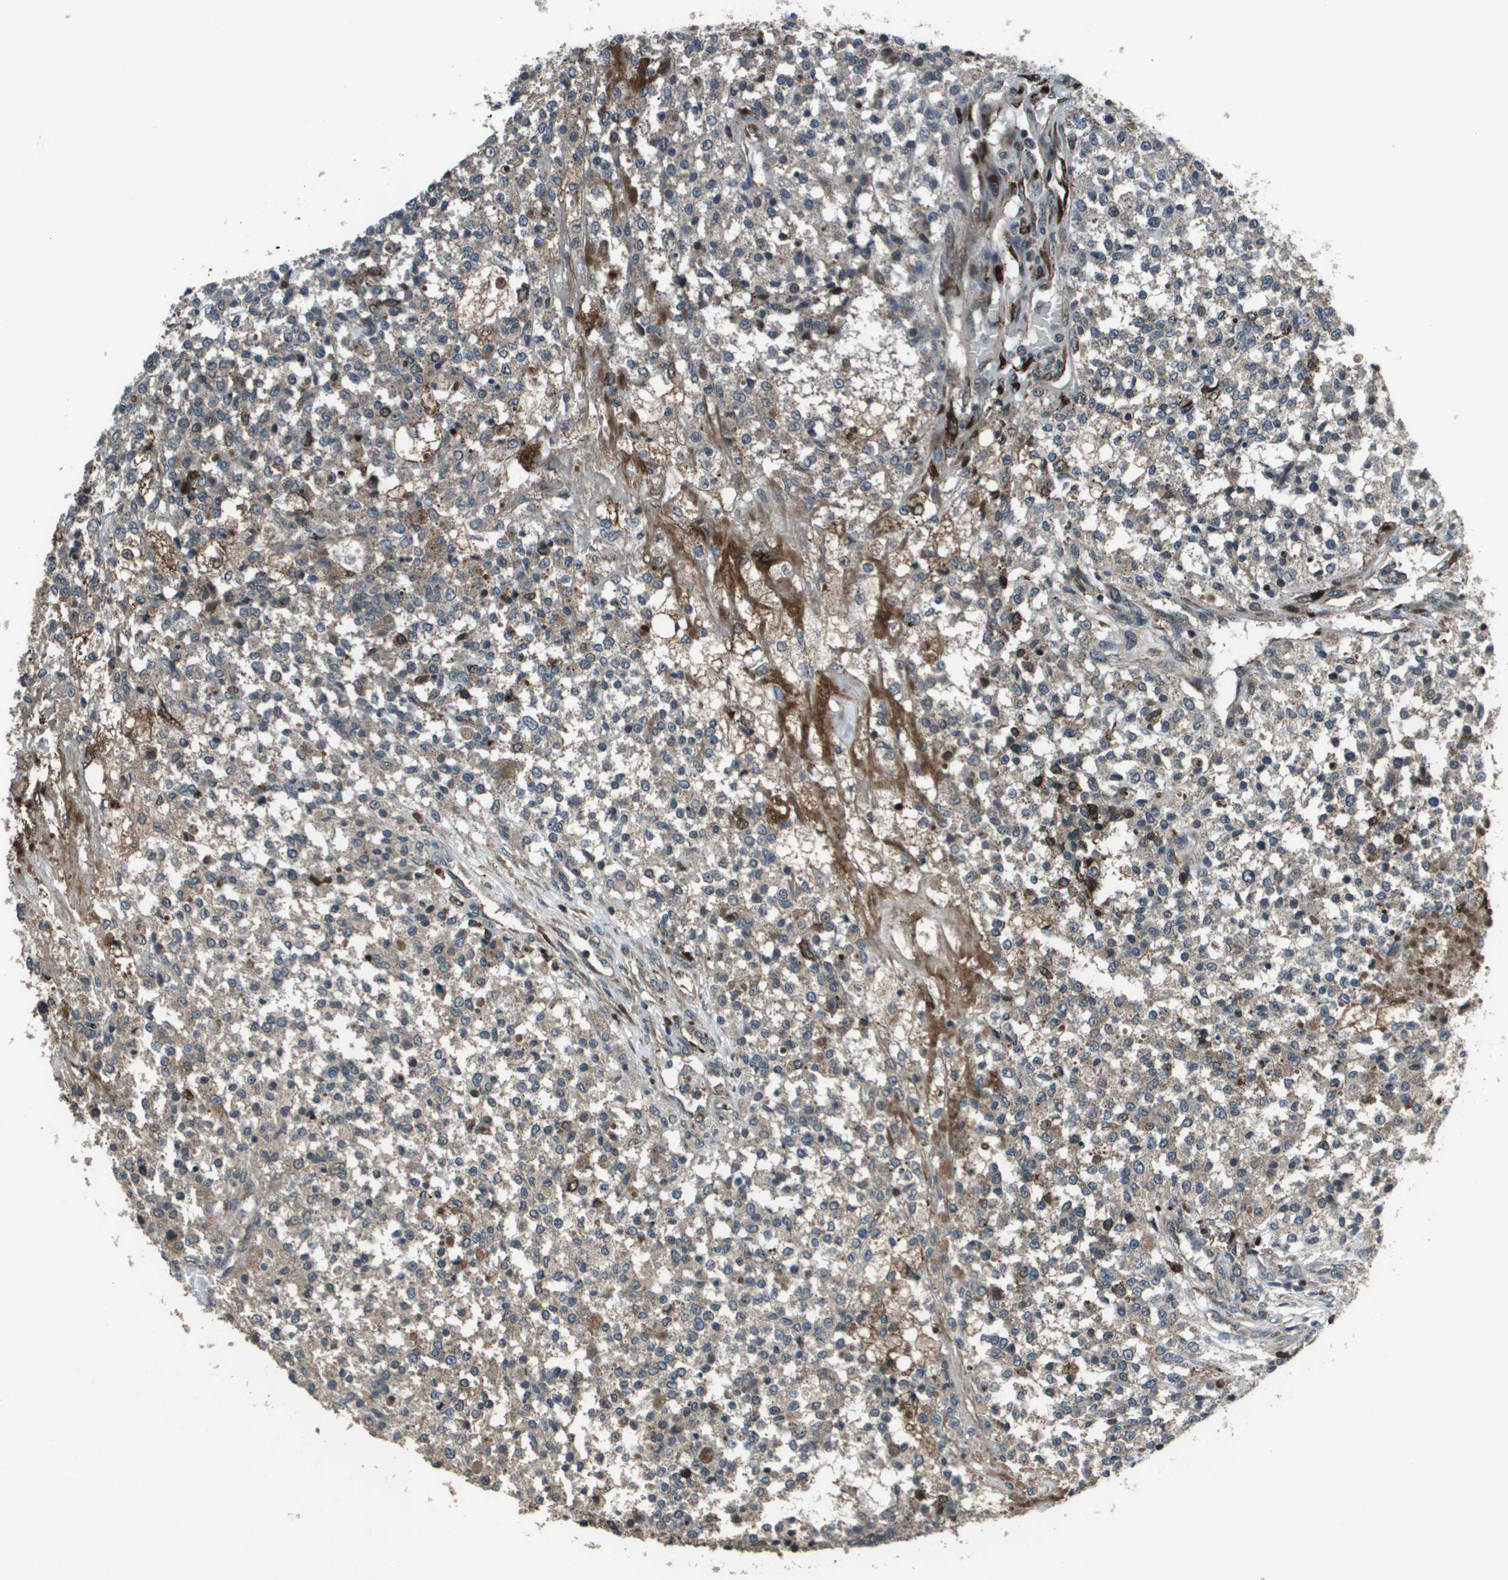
{"staining": {"intensity": "negative", "quantity": "none", "location": "none"}, "tissue": "testis cancer", "cell_type": "Tumor cells", "image_type": "cancer", "snomed": [{"axis": "morphology", "description": "Seminoma, NOS"}, {"axis": "topography", "description": "Testis"}], "caption": "Tumor cells are negative for protein expression in human testis seminoma.", "gene": "GOSR2", "patient": {"sex": "male", "age": 59}}